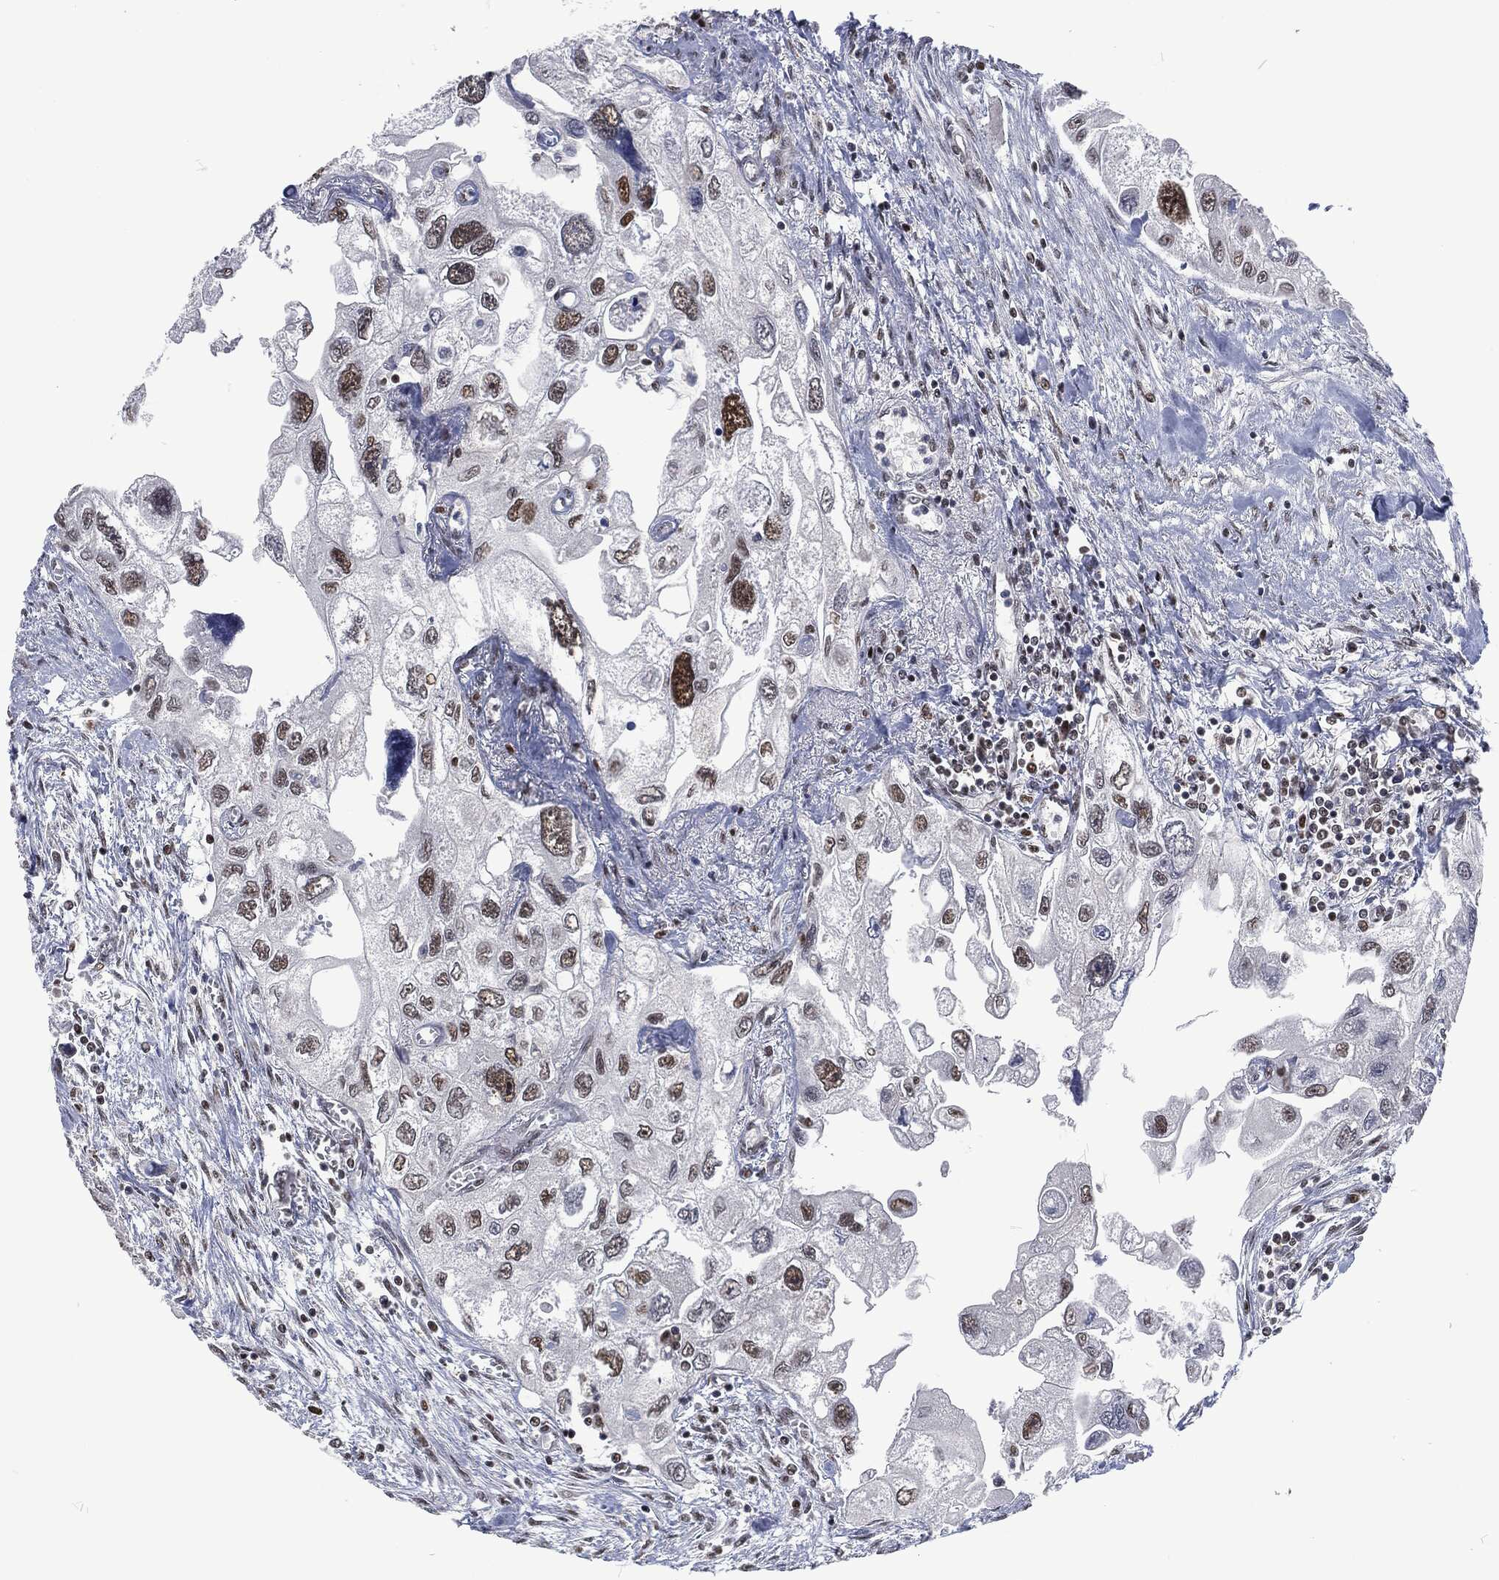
{"staining": {"intensity": "strong", "quantity": "<25%", "location": "nuclear"}, "tissue": "urothelial cancer", "cell_type": "Tumor cells", "image_type": "cancer", "snomed": [{"axis": "morphology", "description": "Urothelial carcinoma, High grade"}, {"axis": "topography", "description": "Urinary bladder"}], "caption": "High-grade urothelial carcinoma stained with a brown dye exhibits strong nuclear positive staining in approximately <25% of tumor cells.", "gene": "DCPS", "patient": {"sex": "male", "age": 59}}